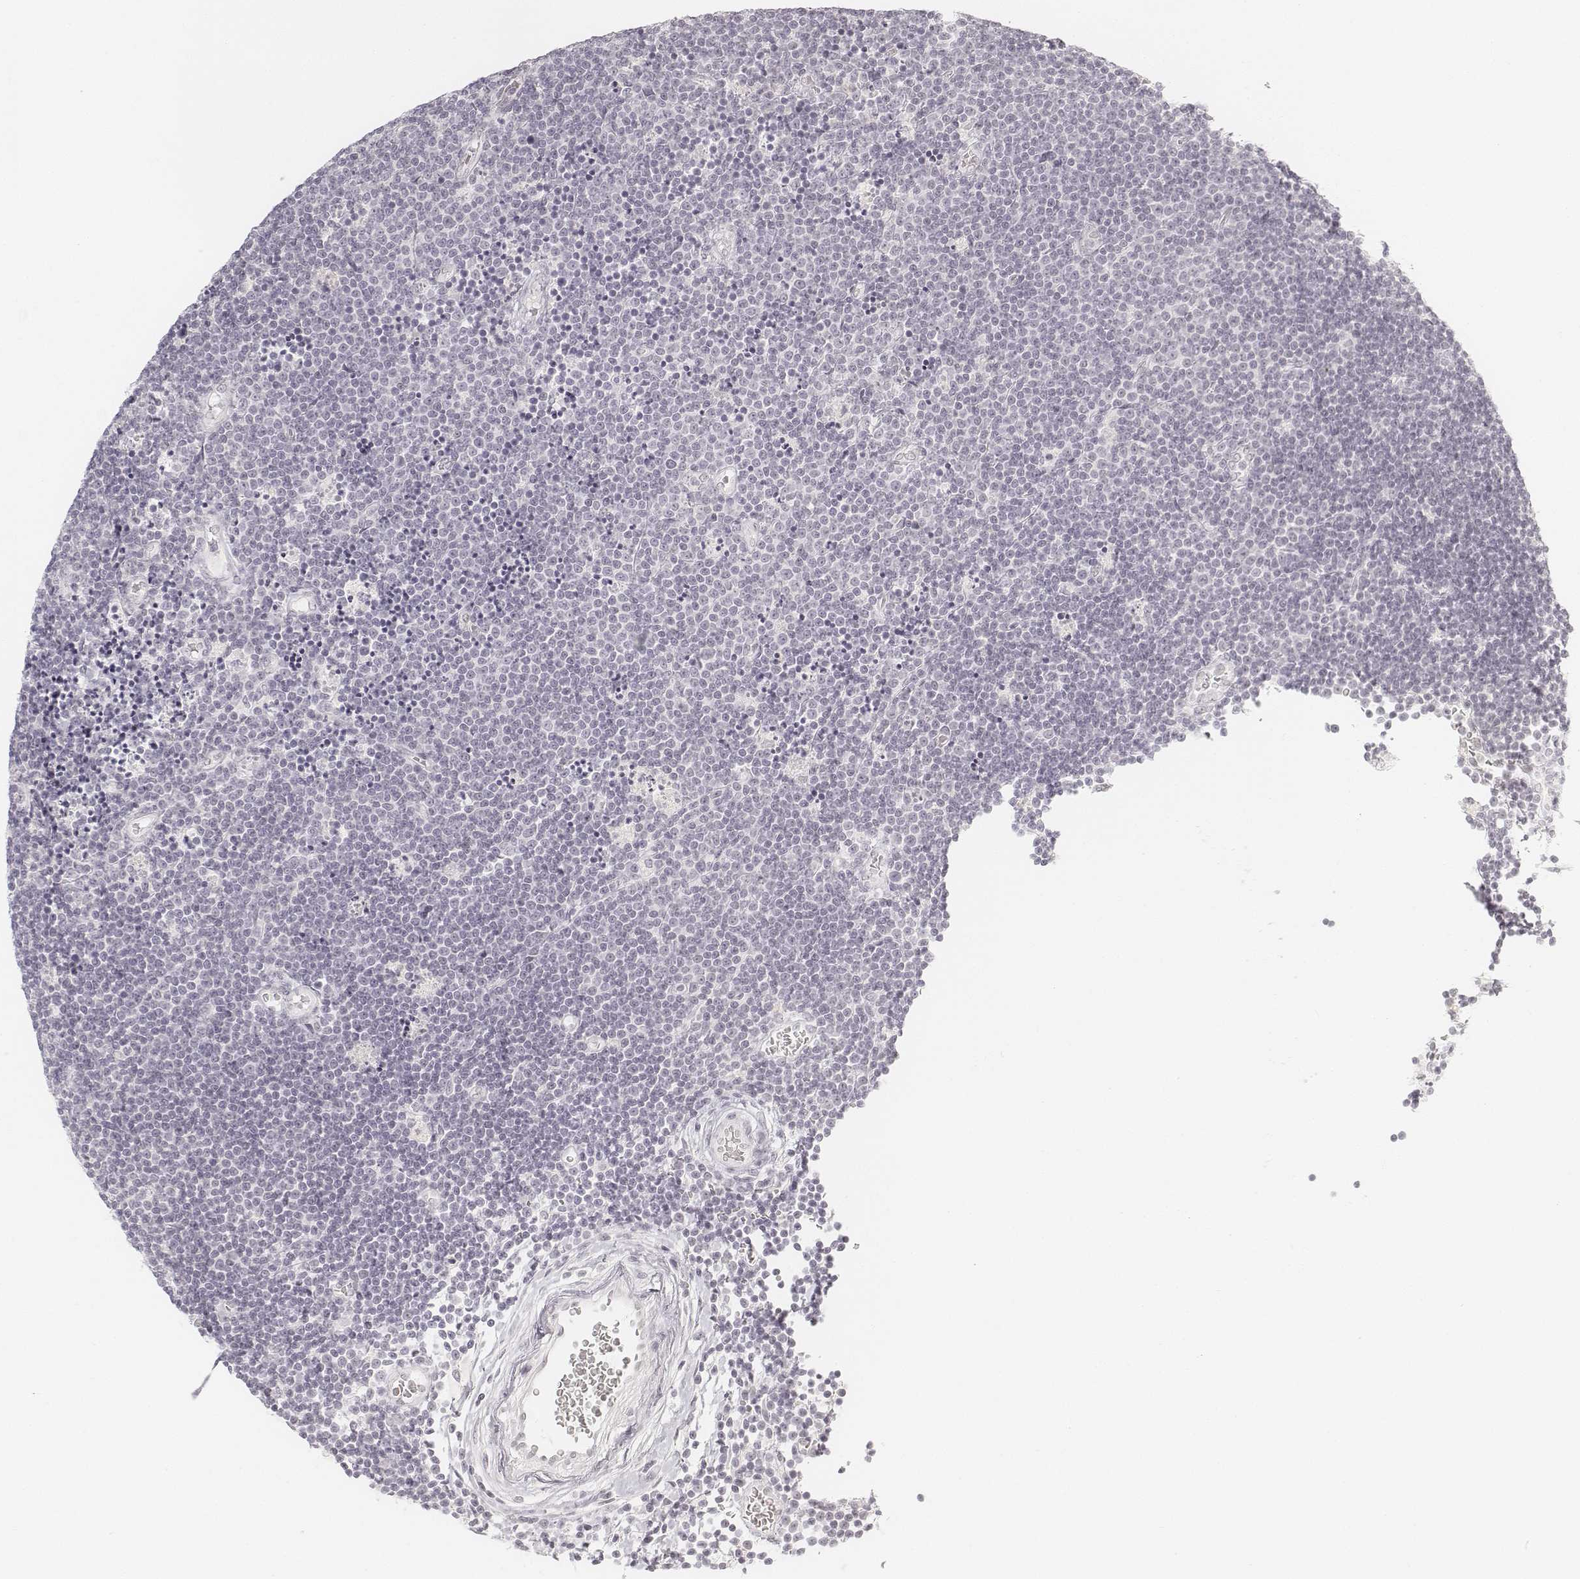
{"staining": {"intensity": "negative", "quantity": "none", "location": "none"}, "tissue": "lymphoma", "cell_type": "Tumor cells", "image_type": "cancer", "snomed": [{"axis": "morphology", "description": "Malignant lymphoma, non-Hodgkin's type, Low grade"}, {"axis": "topography", "description": "Brain"}], "caption": "Immunohistochemistry (IHC) micrograph of human malignant lymphoma, non-Hodgkin's type (low-grade) stained for a protein (brown), which shows no staining in tumor cells.", "gene": "KRTAP2-1", "patient": {"sex": "female", "age": 66}}